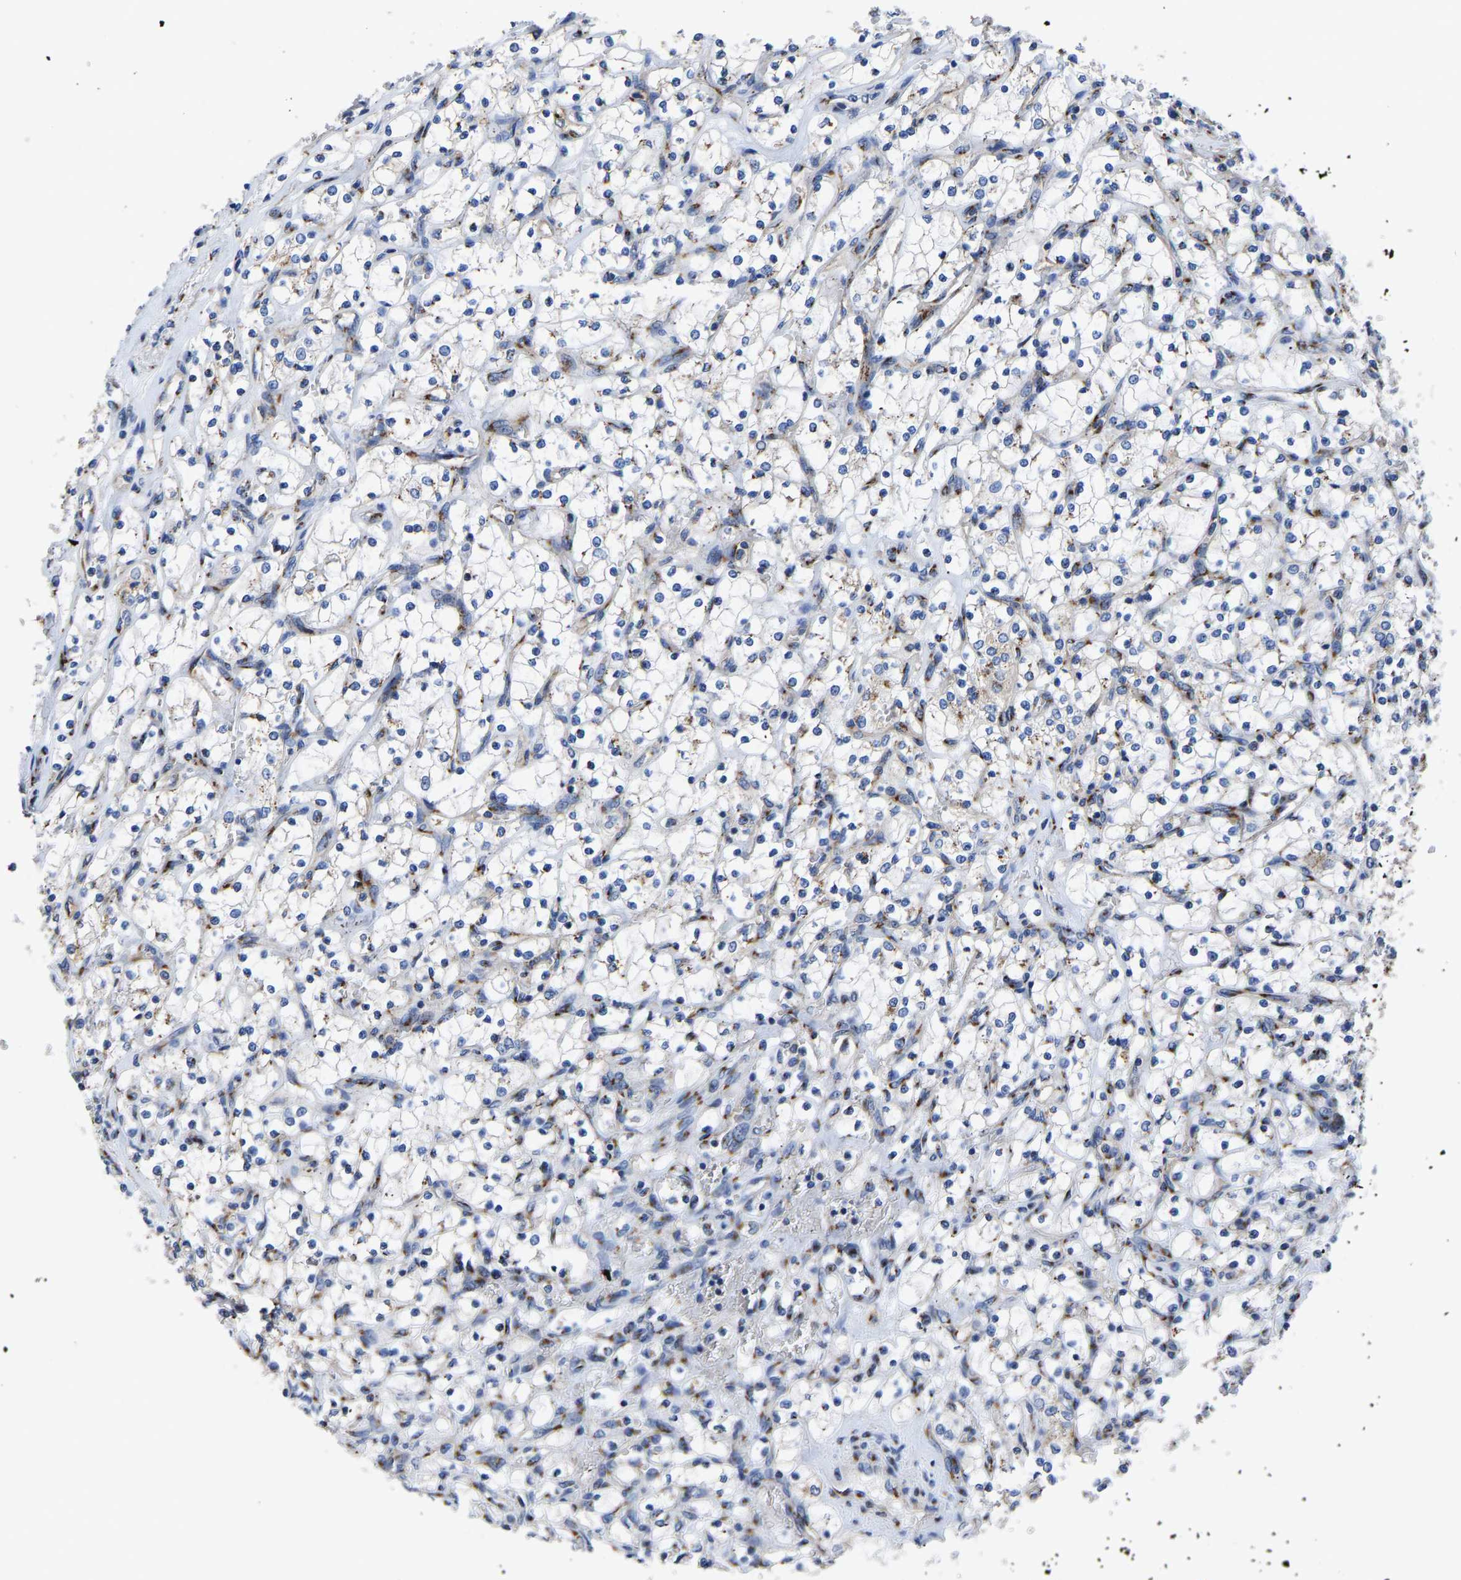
{"staining": {"intensity": "moderate", "quantity": "25%-75%", "location": "cytoplasmic/membranous"}, "tissue": "renal cancer", "cell_type": "Tumor cells", "image_type": "cancer", "snomed": [{"axis": "morphology", "description": "Adenocarcinoma, NOS"}, {"axis": "topography", "description": "Kidney"}], "caption": "A high-resolution micrograph shows immunohistochemistry staining of renal cancer, which exhibits moderate cytoplasmic/membranous staining in about 25%-75% of tumor cells. (DAB IHC, brown staining for protein, blue staining for nuclei).", "gene": "TMEM87A", "patient": {"sex": "female", "age": 69}}